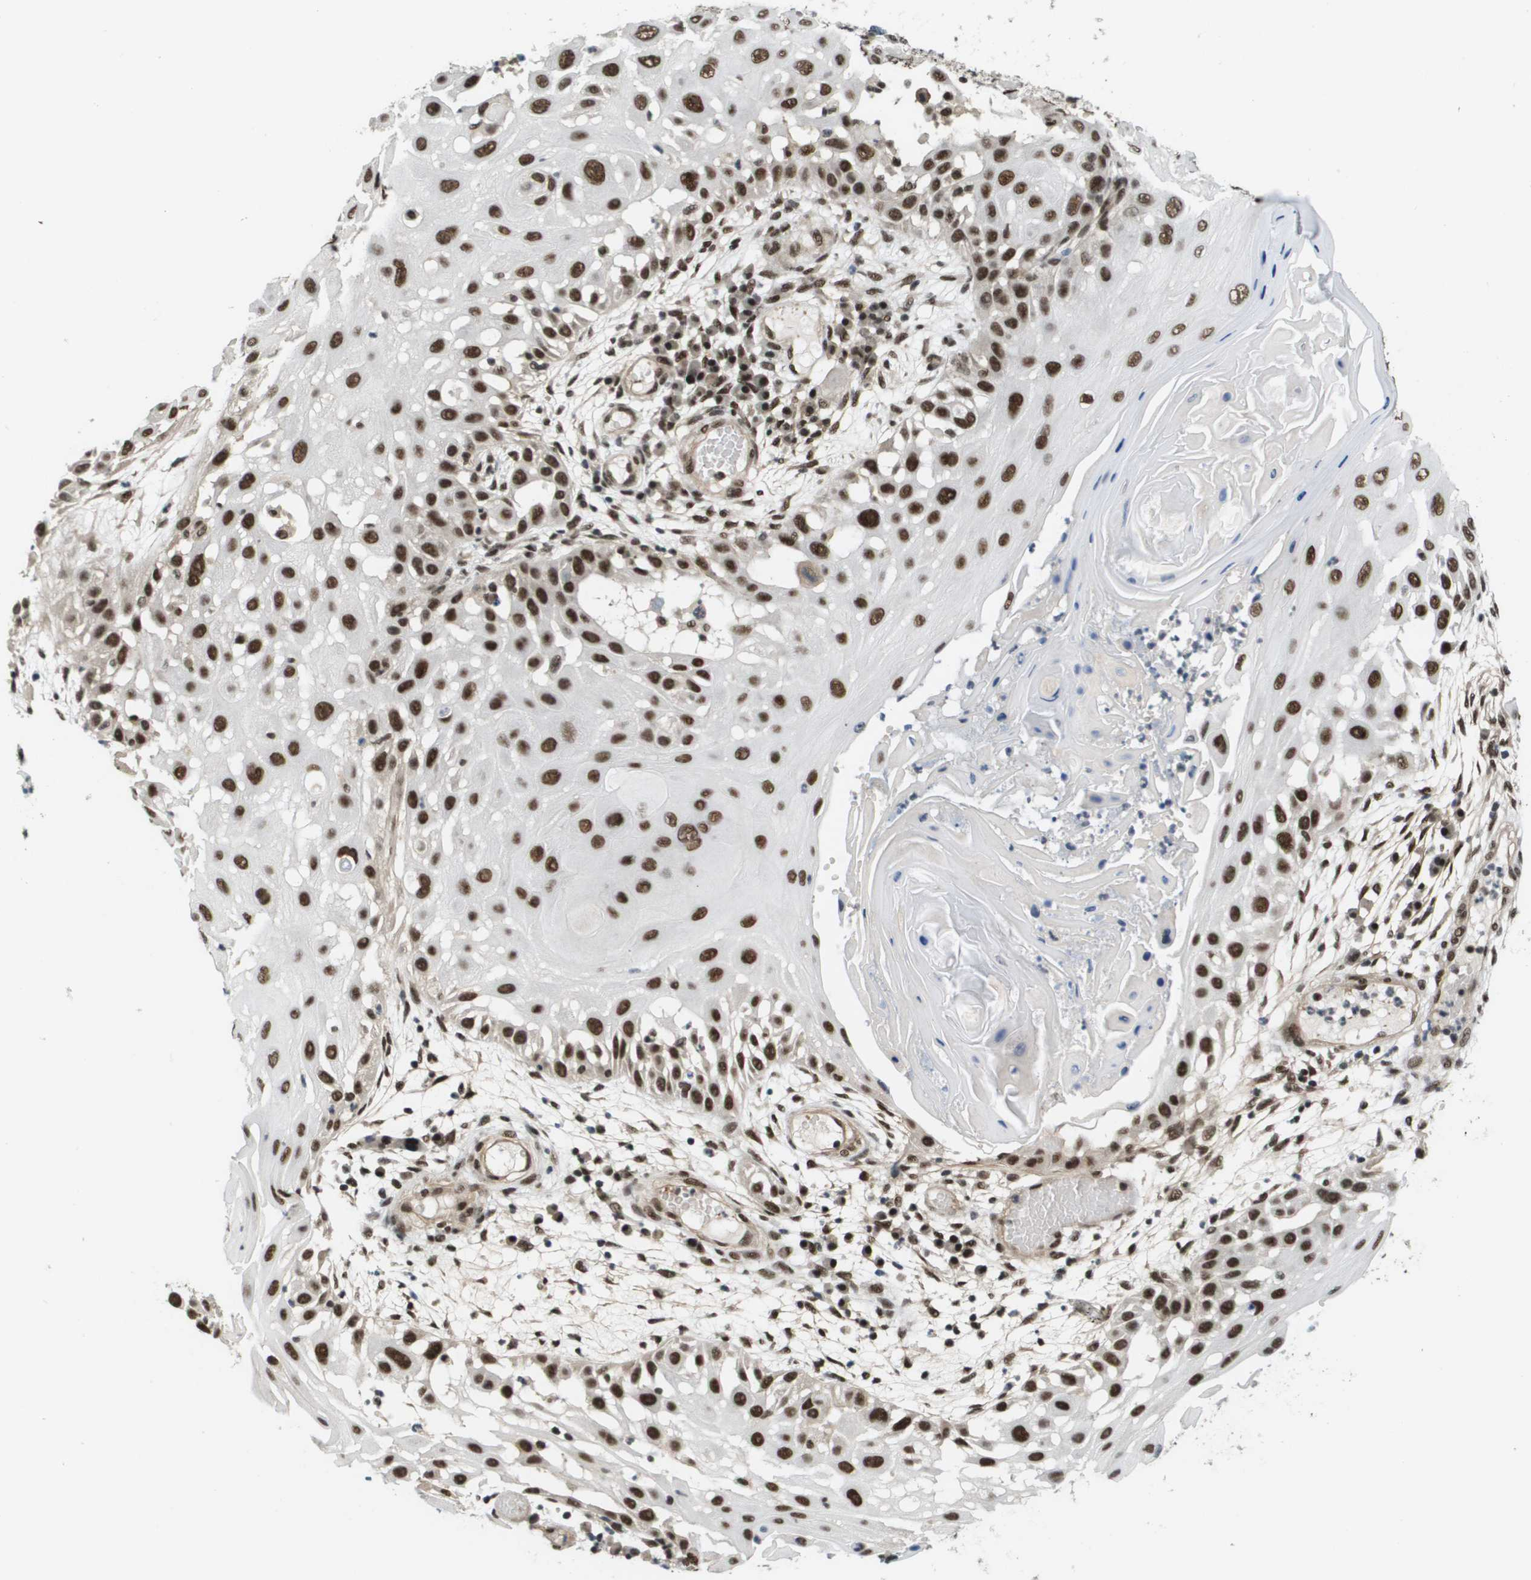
{"staining": {"intensity": "strong", "quantity": ">75%", "location": "nuclear"}, "tissue": "skin cancer", "cell_type": "Tumor cells", "image_type": "cancer", "snomed": [{"axis": "morphology", "description": "Squamous cell carcinoma, NOS"}, {"axis": "topography", "description": "Skin"}], "caption": "Skin cancer stained with a protein marker exhibits strong staining in tumor cells.", "gene": "PRCC", "patient": {"sex": "female", "age": 44}}